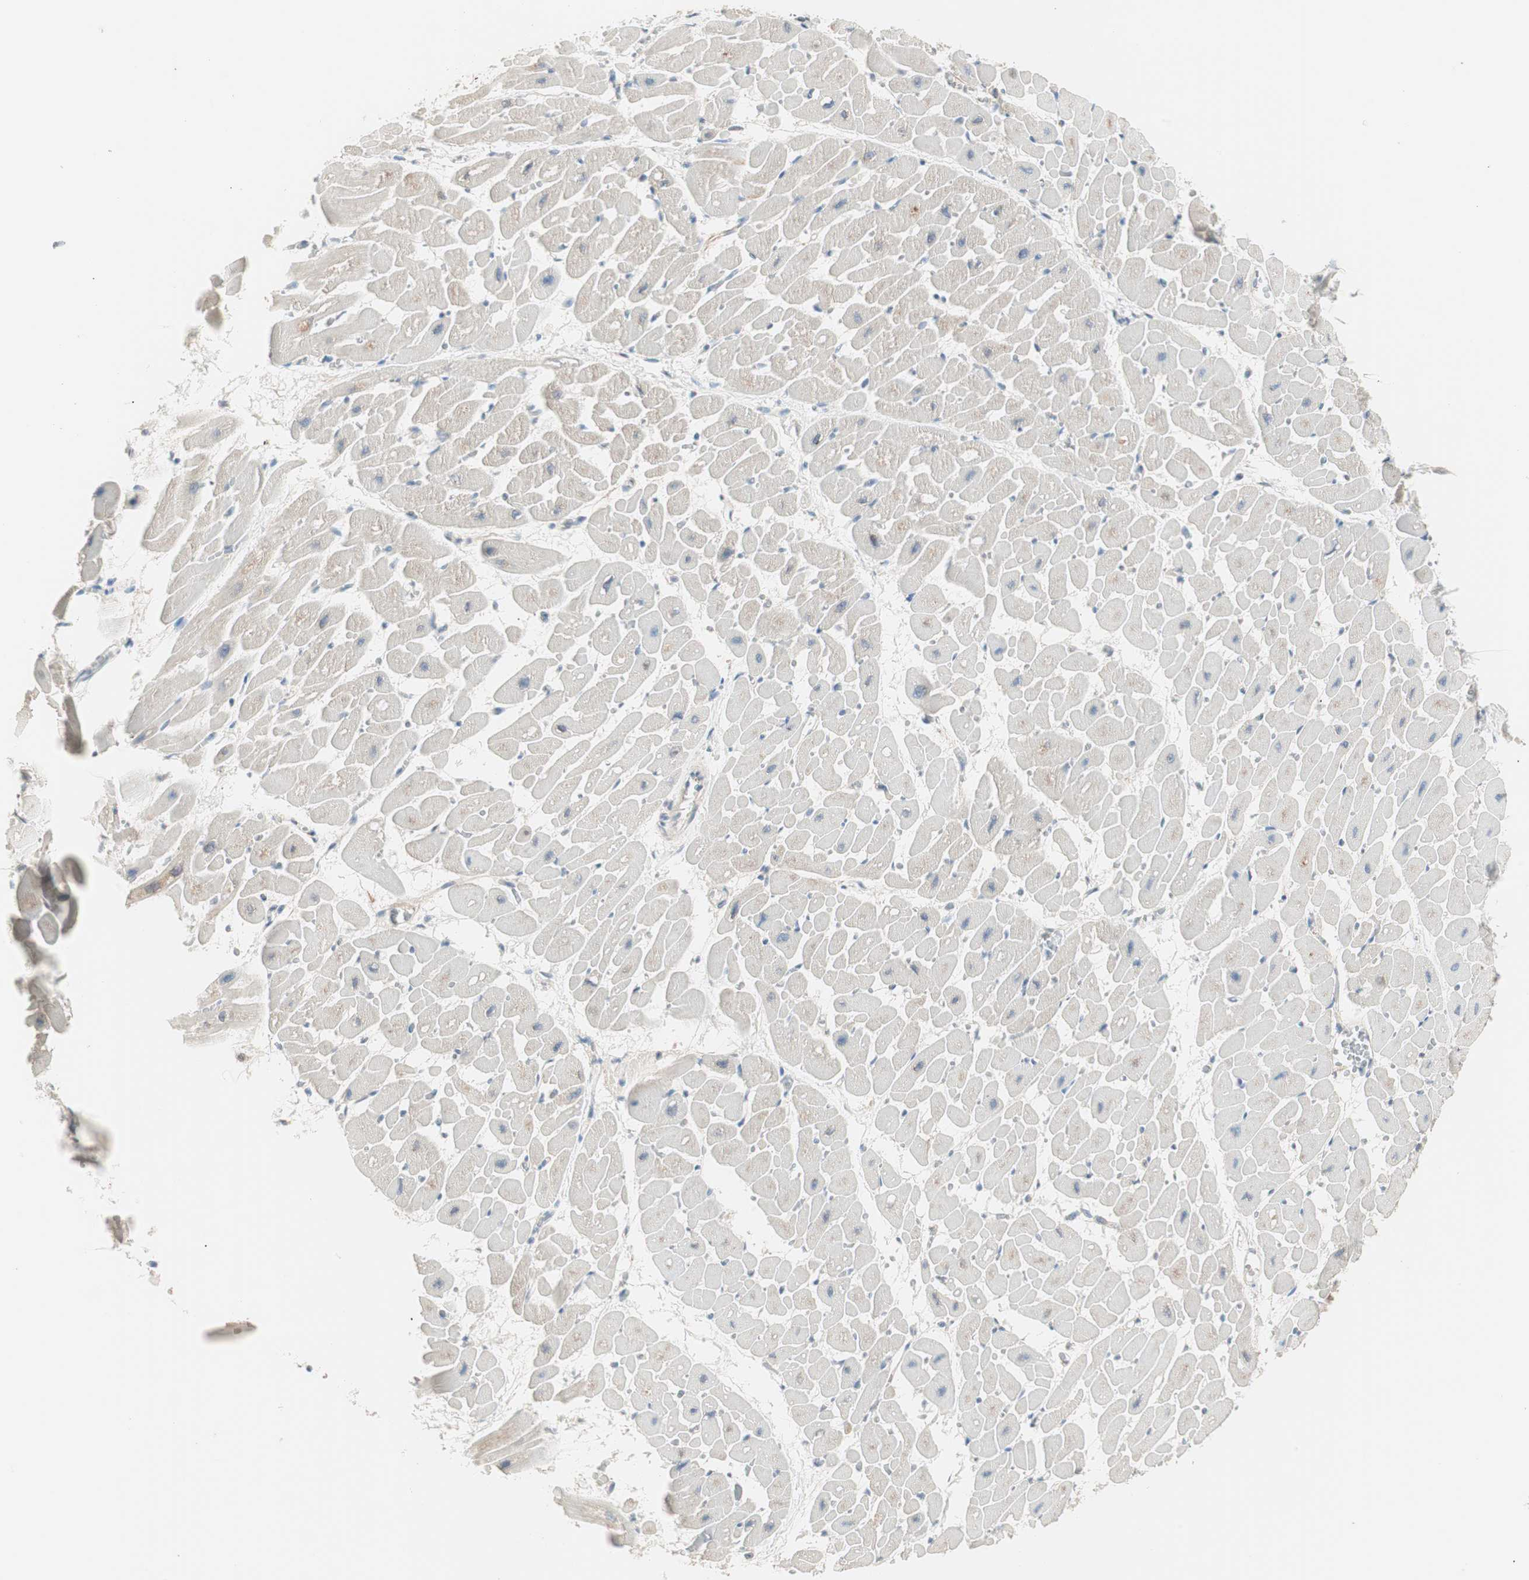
{"staining": {"intensity": "weak", "quantity": "<25%", "location": "cytoplasmic/membranous"}, "tissue": "heart muscle", "cell_type": "Cardiomyocytes", "image_type": "normal", "snomed": [{"axis": "morphology", "description": "Normal tissue, NOS"}, {"axis": "topography", "description": "Heart"}], "caption": "This photomicrograph is of normal heart muscle stained with IHC to label a protein in brown with the nuclei are counter-stained blue. There is no positivity in cardiomyocytes.", "gene": "RAD54B", "patient": {"sex": "male", "age": 45}}